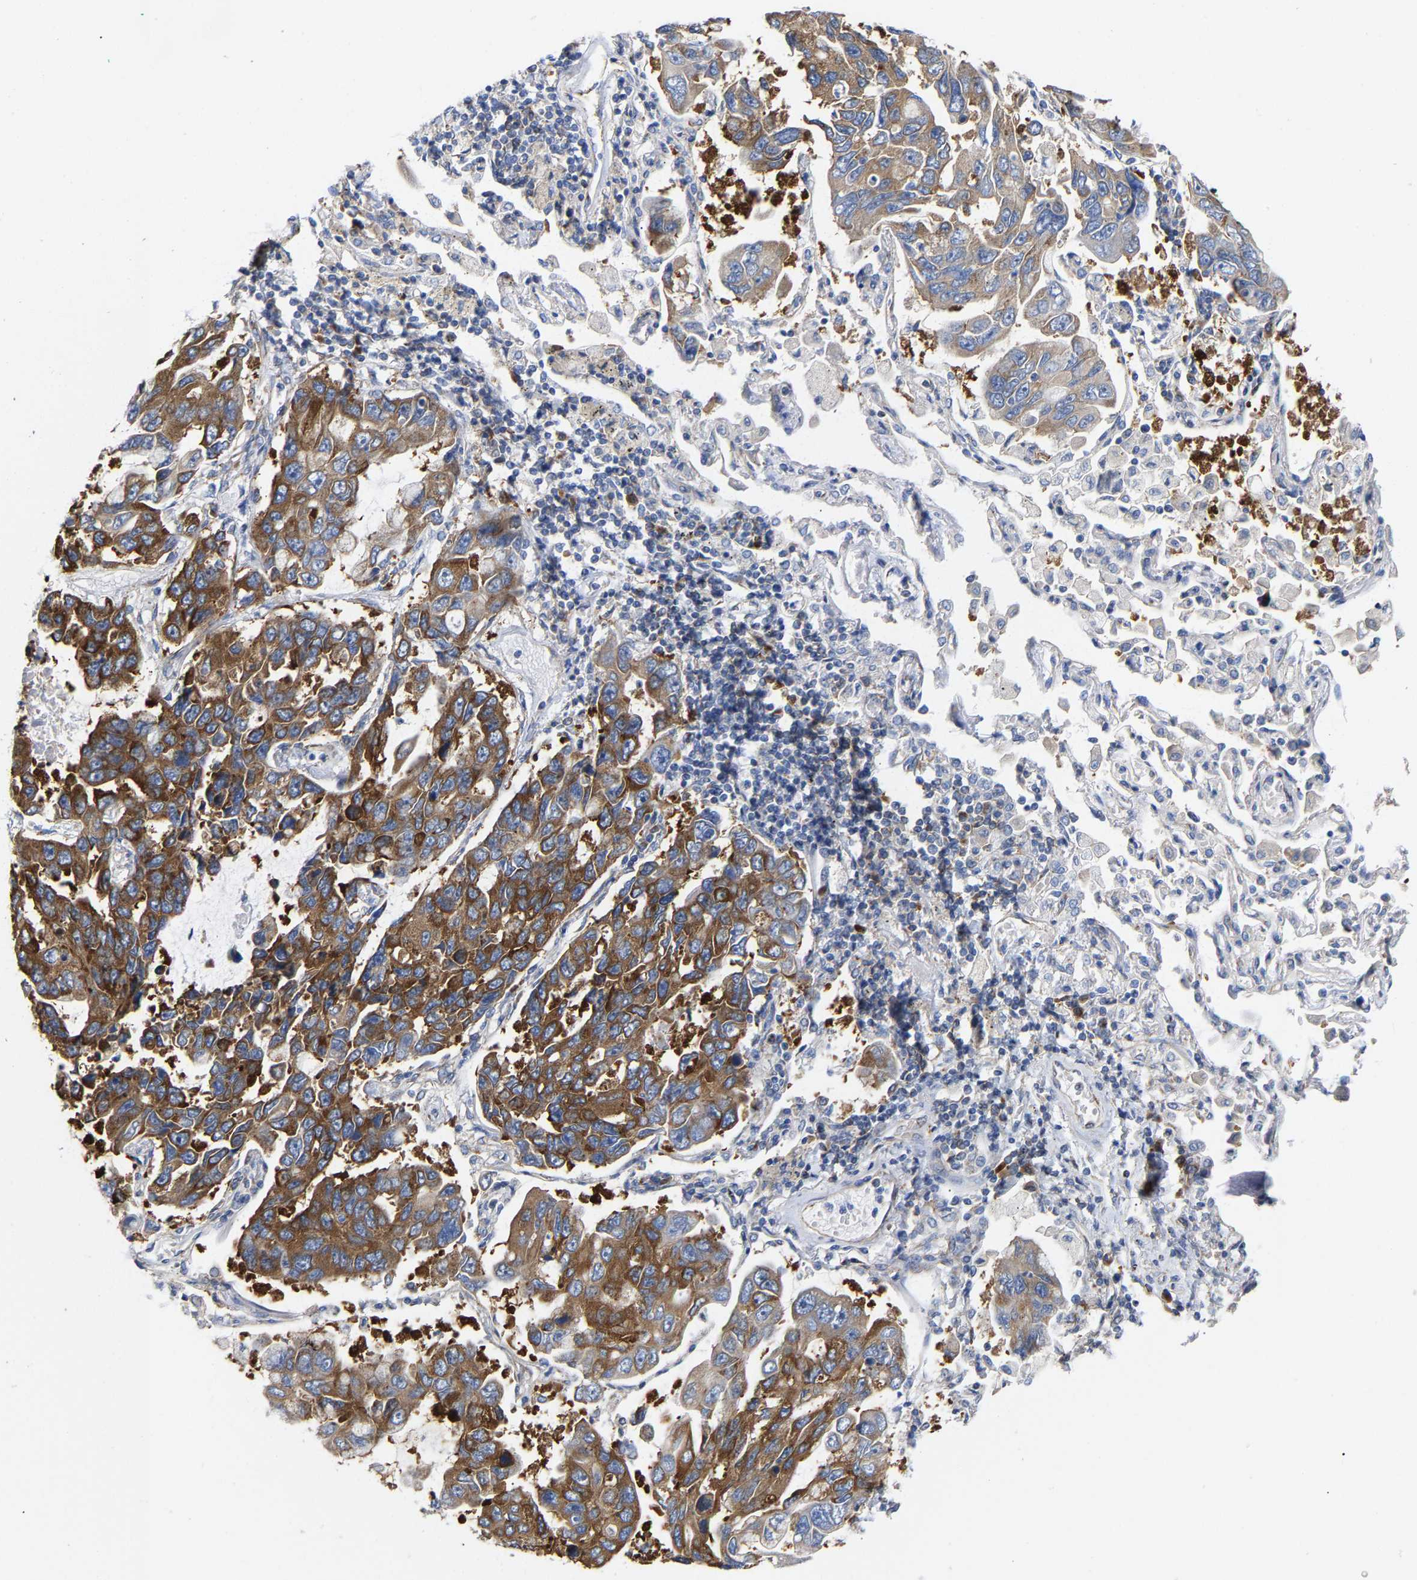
{"staining": {"intensity": "moderate", "quantity": ">75%", "location": "cytoplasmic/membranous"}, "tissue": "lung cancer", "cell_type": "Tumor cells", "image_type": "cancer", "snomed": [{"axis": "morphology", "description": "Adenocarcinoma, NOS"}, {"axis": "topography", "description": "Lung"}], "caption": "Lung adenocarcinoma stained with a brown dye displays moderate cytoplasmic/membranous positive staining in about >75% of tumor cells.", "gene": "PPP1R15A", "patient": {"sex": "male", "age": 64}}